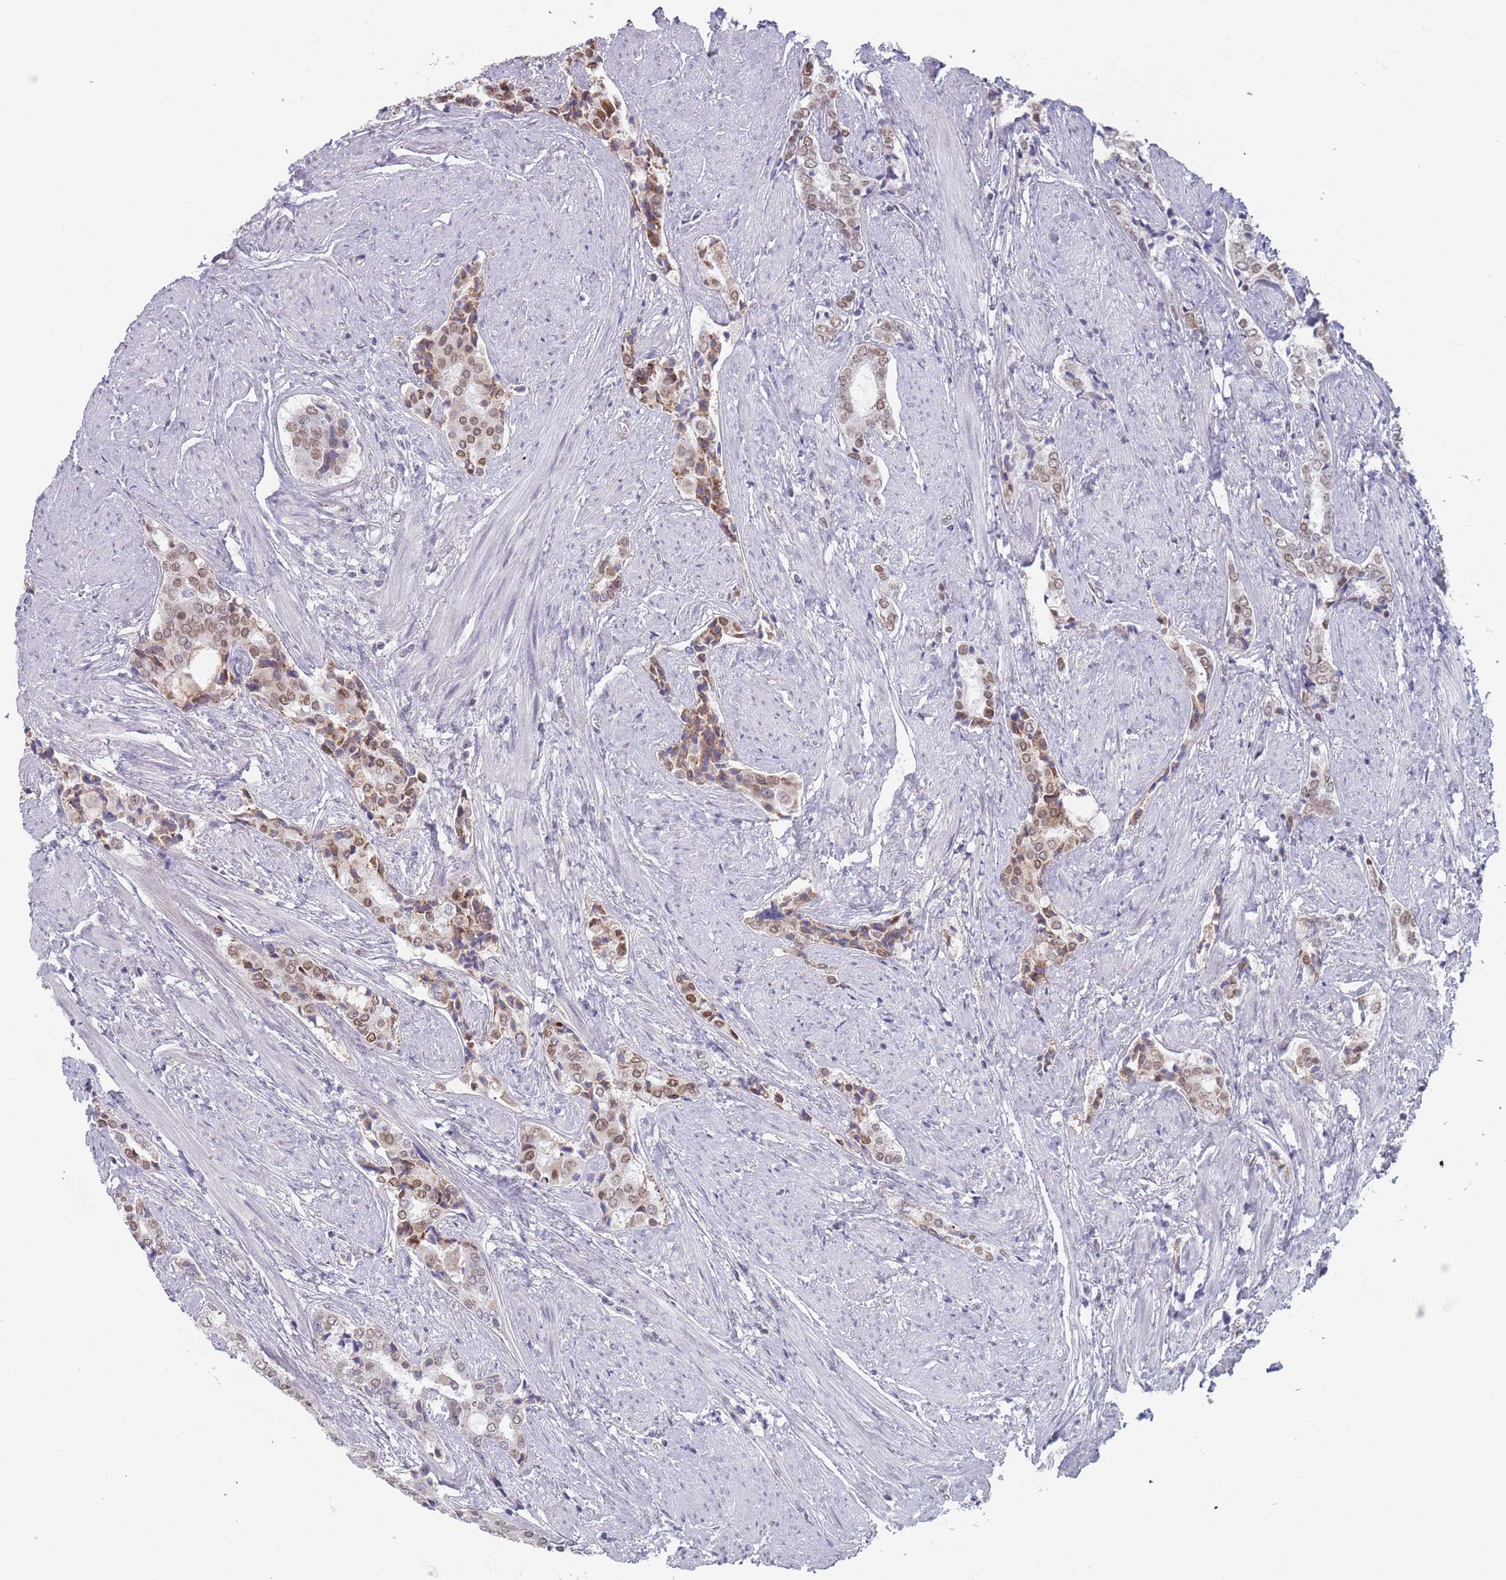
{"staining": {"intensity": "moderate", "quantity": ">75%", "location": "nuclear"}, "tissue": "prostate cancer", "cell_type": "Tumor cells", "image_type": "cancer", "snomed": [{"axis": "morphology", "description": "Adenocarcinoma, High grade"}, {"axis": "topography", "description": "Prostate"}], "caption": "The histopathology image shows immunohistochemical staining of prostate high-grade adenocarcinoma. There is moderate nuclear staining is identified in about >75% of tumor cells.", "gene": "MFSD12", "patient": {"sex": "male", "age": 71}}